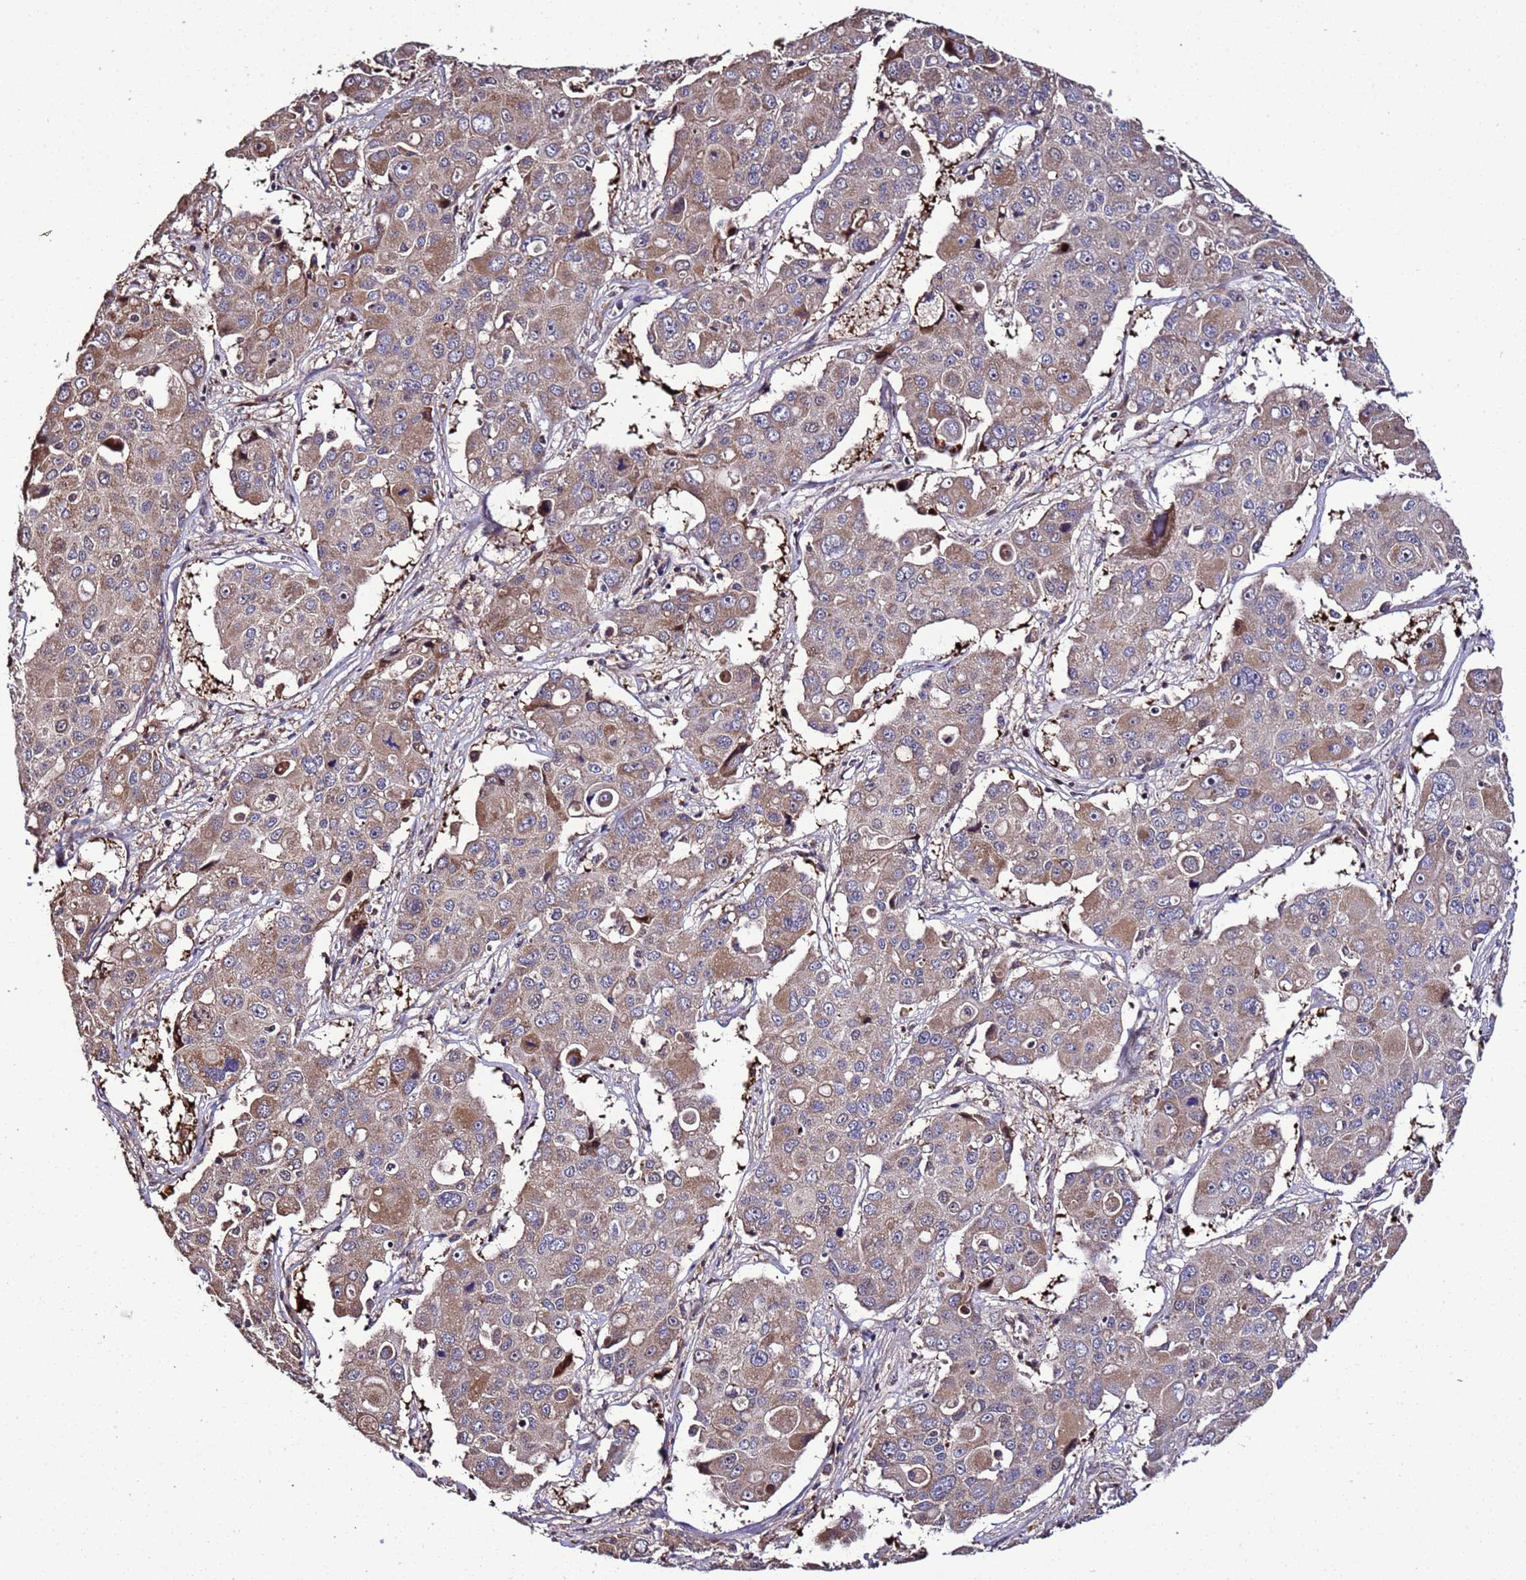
{"staining": {"intensity": "moderate", "quantity": "25%-75%", "location": "cytoplasmic/membranous"}, "tissue": "liver cancer", "cell_type": "Tumor cells", "image_type": "cancer", "snomed": [{"axis": "morphology", "description": "Cholangiocarcinoma"}, {"axis": "topography", "description": "Liver"}], "caption": "The micrograph shows immunohistochemical staining of liver cancer (cholangiocarcinoma). There is moderate cytoplasmic/membranous expression is seen in about 25%-75% of tumor cells.", "gene": "WNK4", "patient": {"sex": "male", "age": 67}}